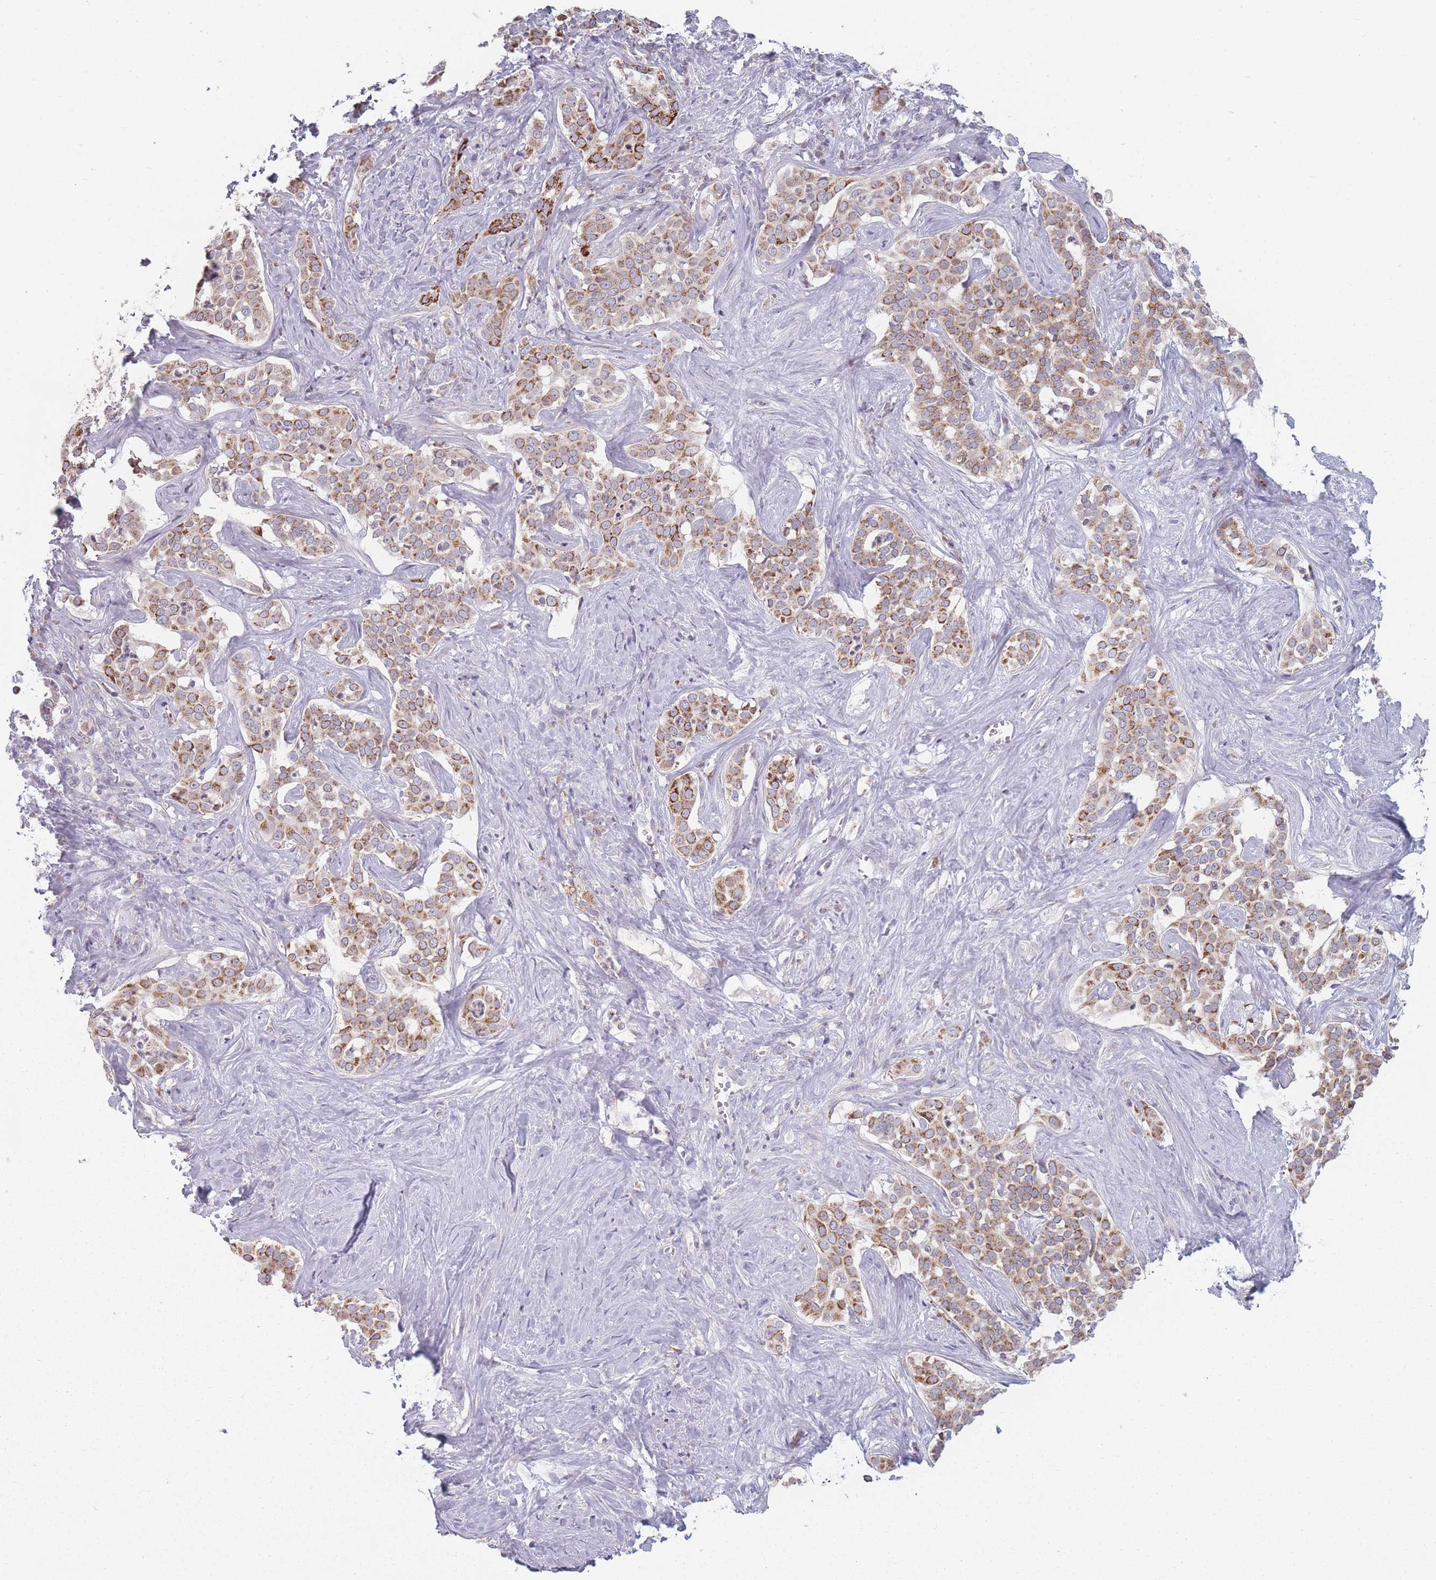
{"staining": {"intensity": "moderate", "quantity": ">75%", "location": "cytoplasmic/membranous"}, "tissue": "liver cancer", "cell_type": "Tumor cells", "image_type": "cancer", "snomed": [{"axis": "morphology", "description": "Cholangiocarcinoma"}, {"axis": "topography", "description": "Liver"}], "caption": "This image reveals immunohistochemistry staining of cholangiocarcinoma (liver), with medium moderate cytoplasmic/membranous staining in approximately >75% of tumor cells.", "gene": "PEX11B", "patient": {"sex": "male", "age": 67}}